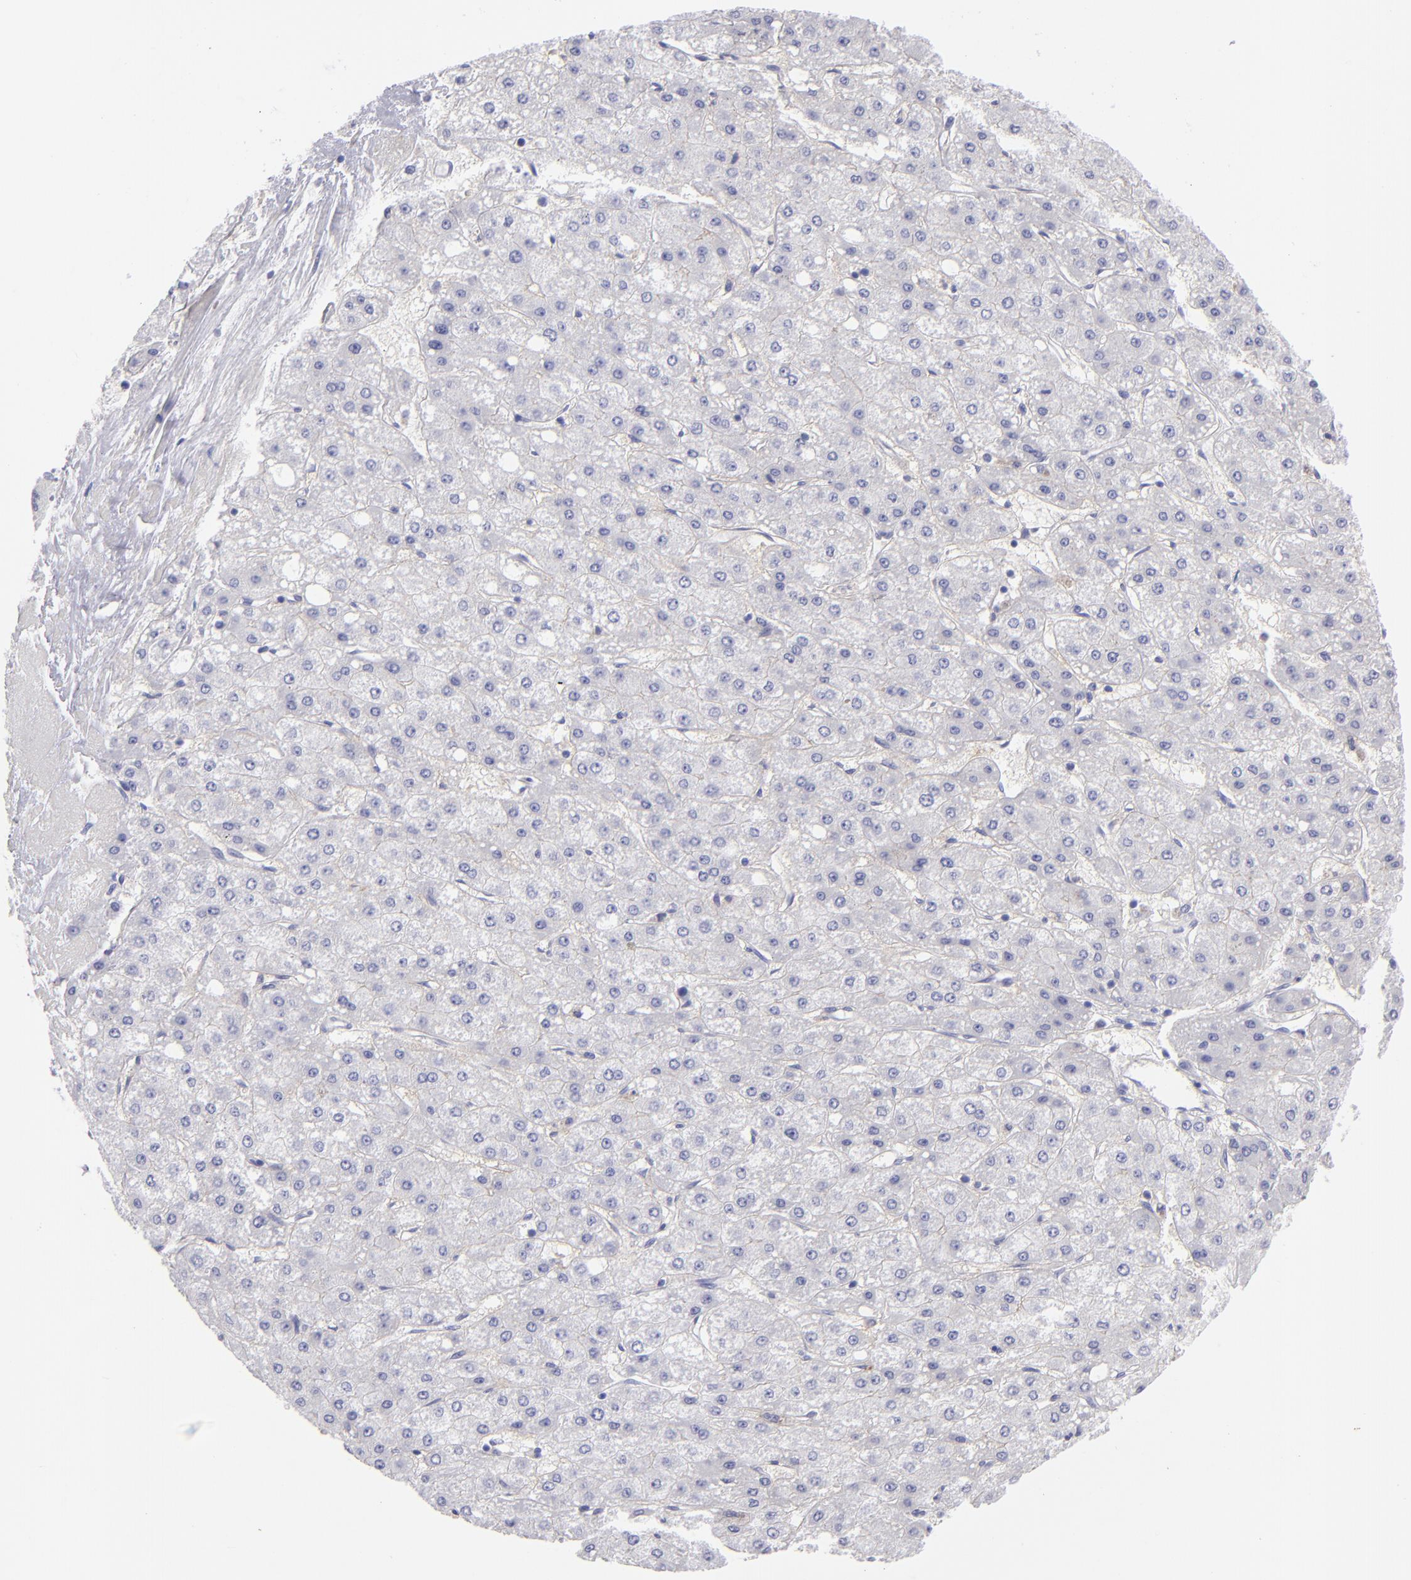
{"staining": {"intensity": "negative", "quantity": "none", "location": "none"}, "tissue": "liver cancer", "cell_type": "Tumor cells", "image_type": "cancer", "snomed": [{"axis": "morphology", "description": "Carcinoma, Hepatocellular, NOS"}, {"axis": "topography", "description": "Liver"}], "caption": "This is an immunohistochemistry histopathology image of liver cancer (hepatocellular carcinoma). There is no expression in tumor cells.", "gene": "CD82", "patient": {"sex": "female", "age": 52}}